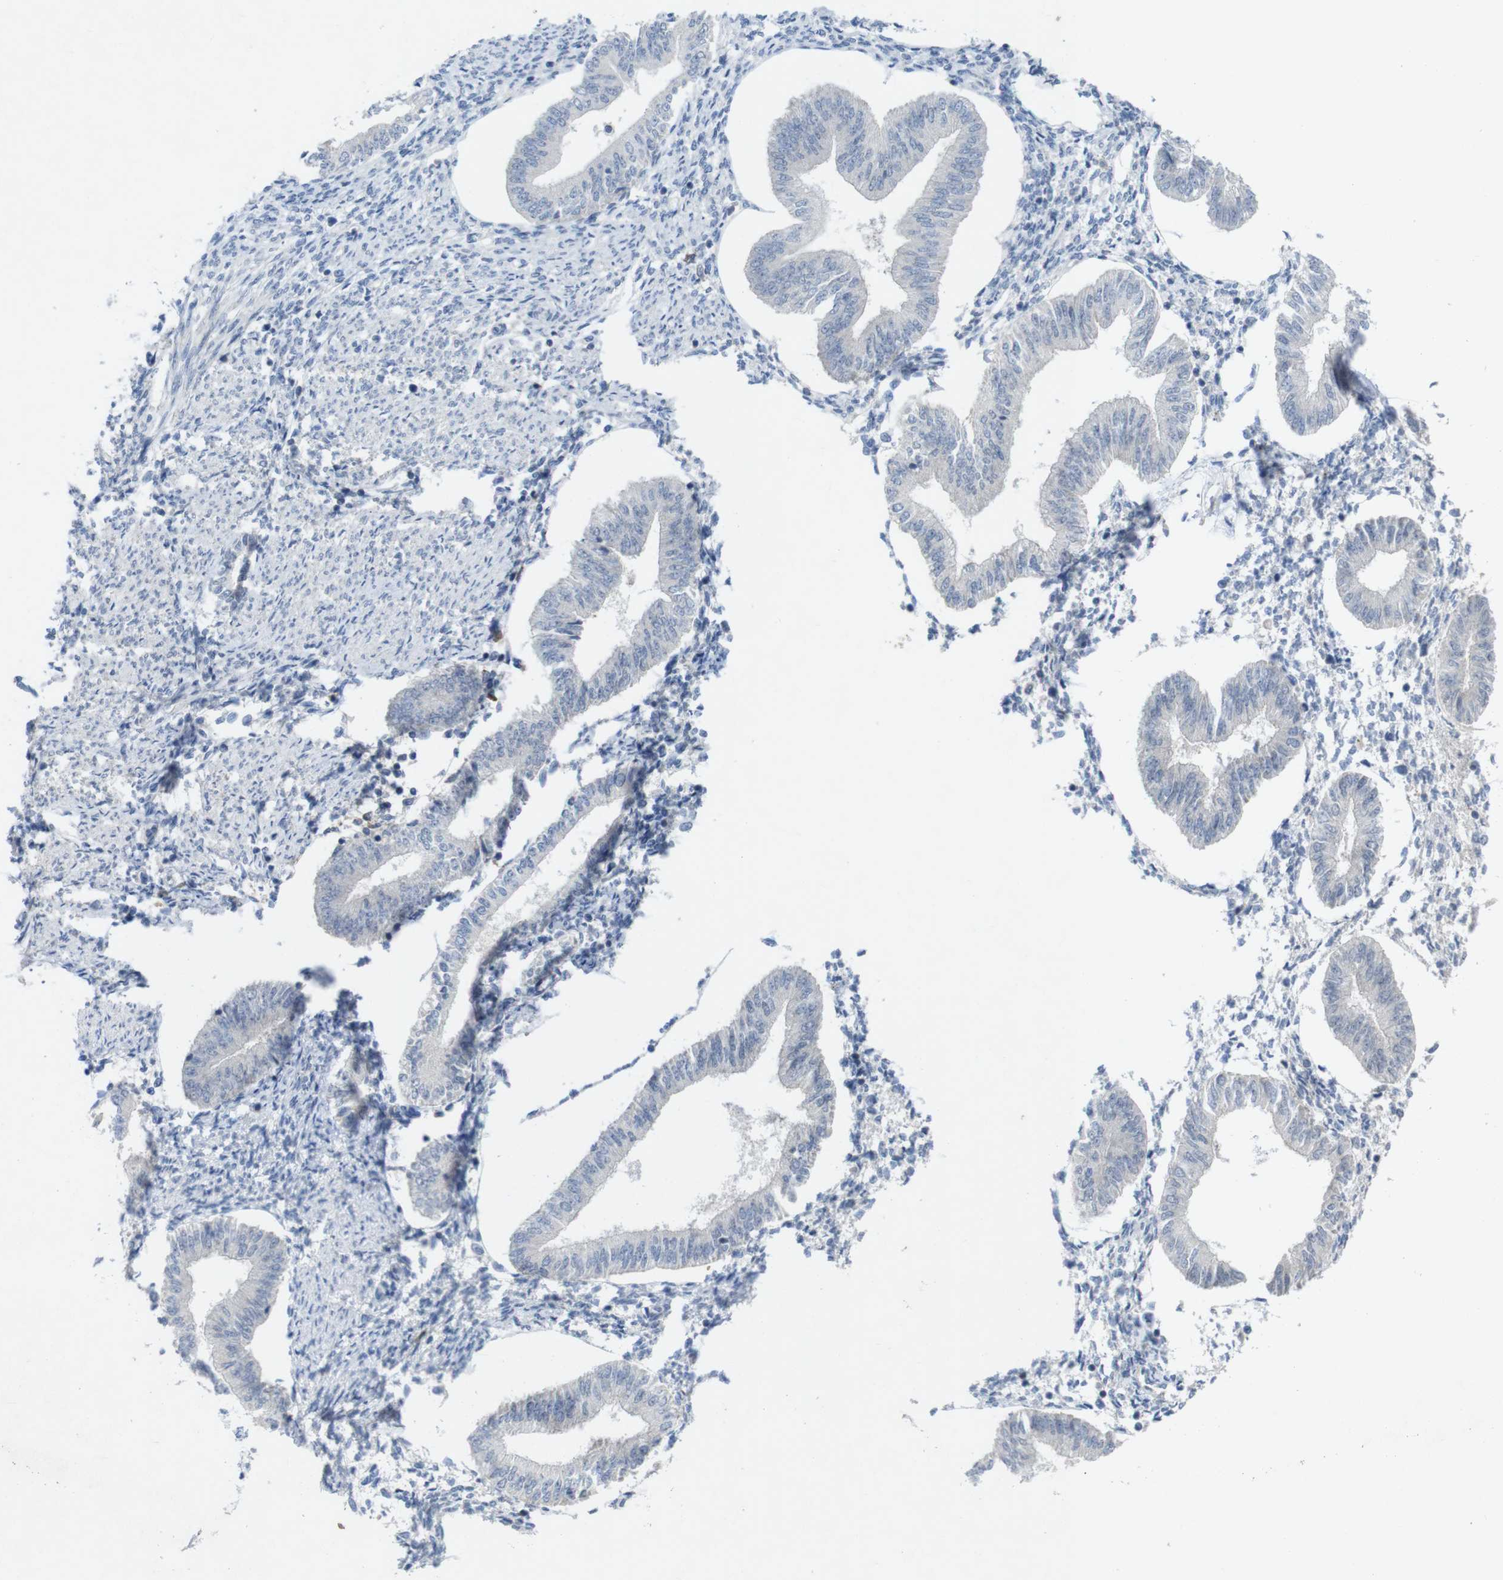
{"staining": {"intensity": "negative", "quantity": "none", "location": "none"}, "tissue": "endometrium", "cell_type": "Cells in endometrial stroma", "image_type": "normal", "snomed": [{"axis": "morphology", "description": "Normal tissue, NOS"}, {"axis": "topography", "description": "Endometrium"}], "caption": "Immunohistochemistry (IHC) image of unremarkable human endometrium stained for a protein (brown), which reveals no staining in cells in endometrial stroma.", "gene": "SLAMF7", "patient": {"sex": "female", "age": 50}}